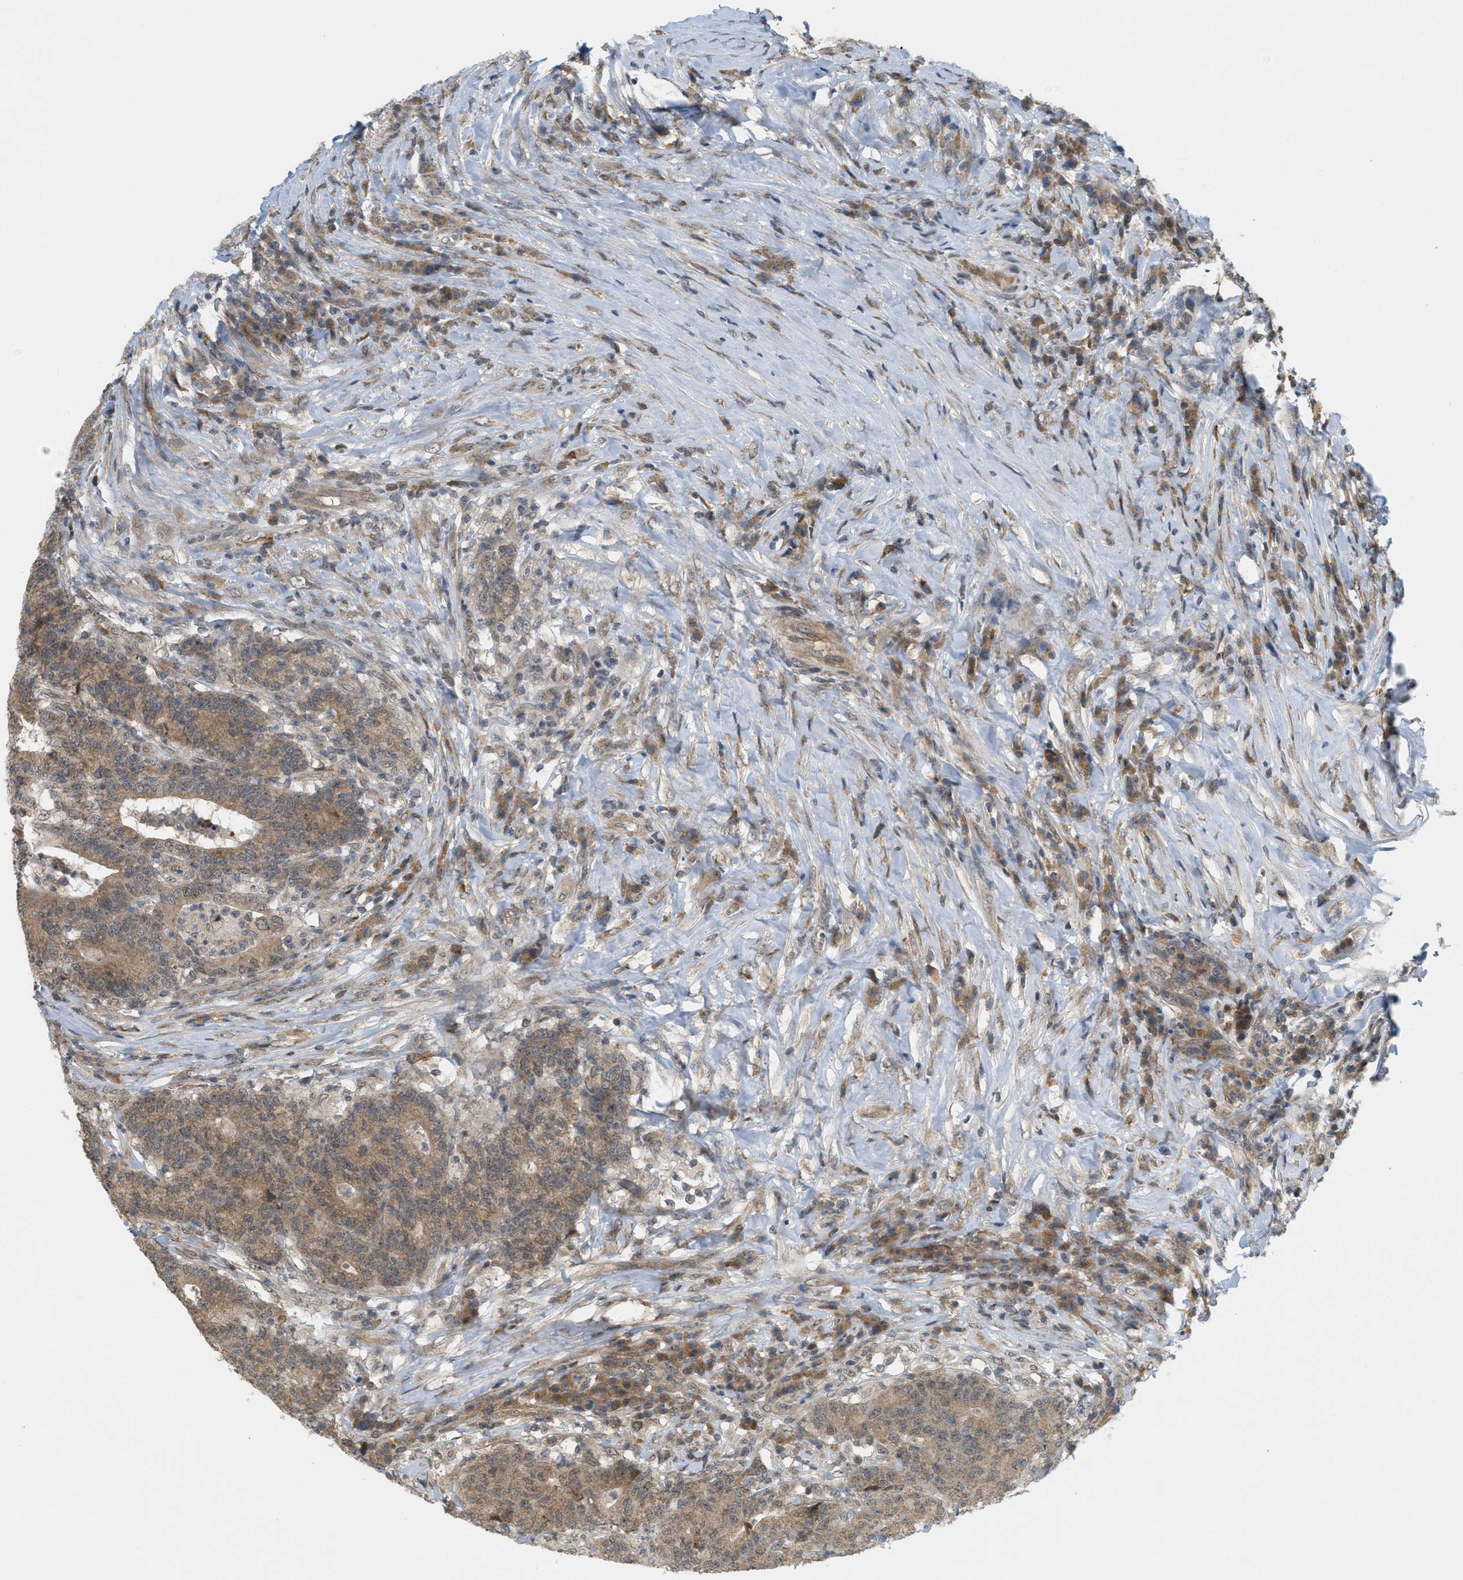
{"staining": {"intensity": "weak", "quantity": ">75%", "location": "cytoplasmic/membranous"}, "tissue": "colorectal cancer", "cell_type": "Tumor cells", "image_type": "cancer", "snomed": [{"axis": "morphology", "description": "Normal tissue, NOS"}, {"axis": "morphology", "description": "Adenocarcinoma, NOS"}, {"axis": "topography", "description": "Colon"}], "caption": "The histopathology image demonstrates a brown stain indicating the presence of a protein in the cytoplasmic/membranous of tumor cells in colorectal cancer.", "gene": "PRKD1", "patient": {"sex": "female", "age": 75}}